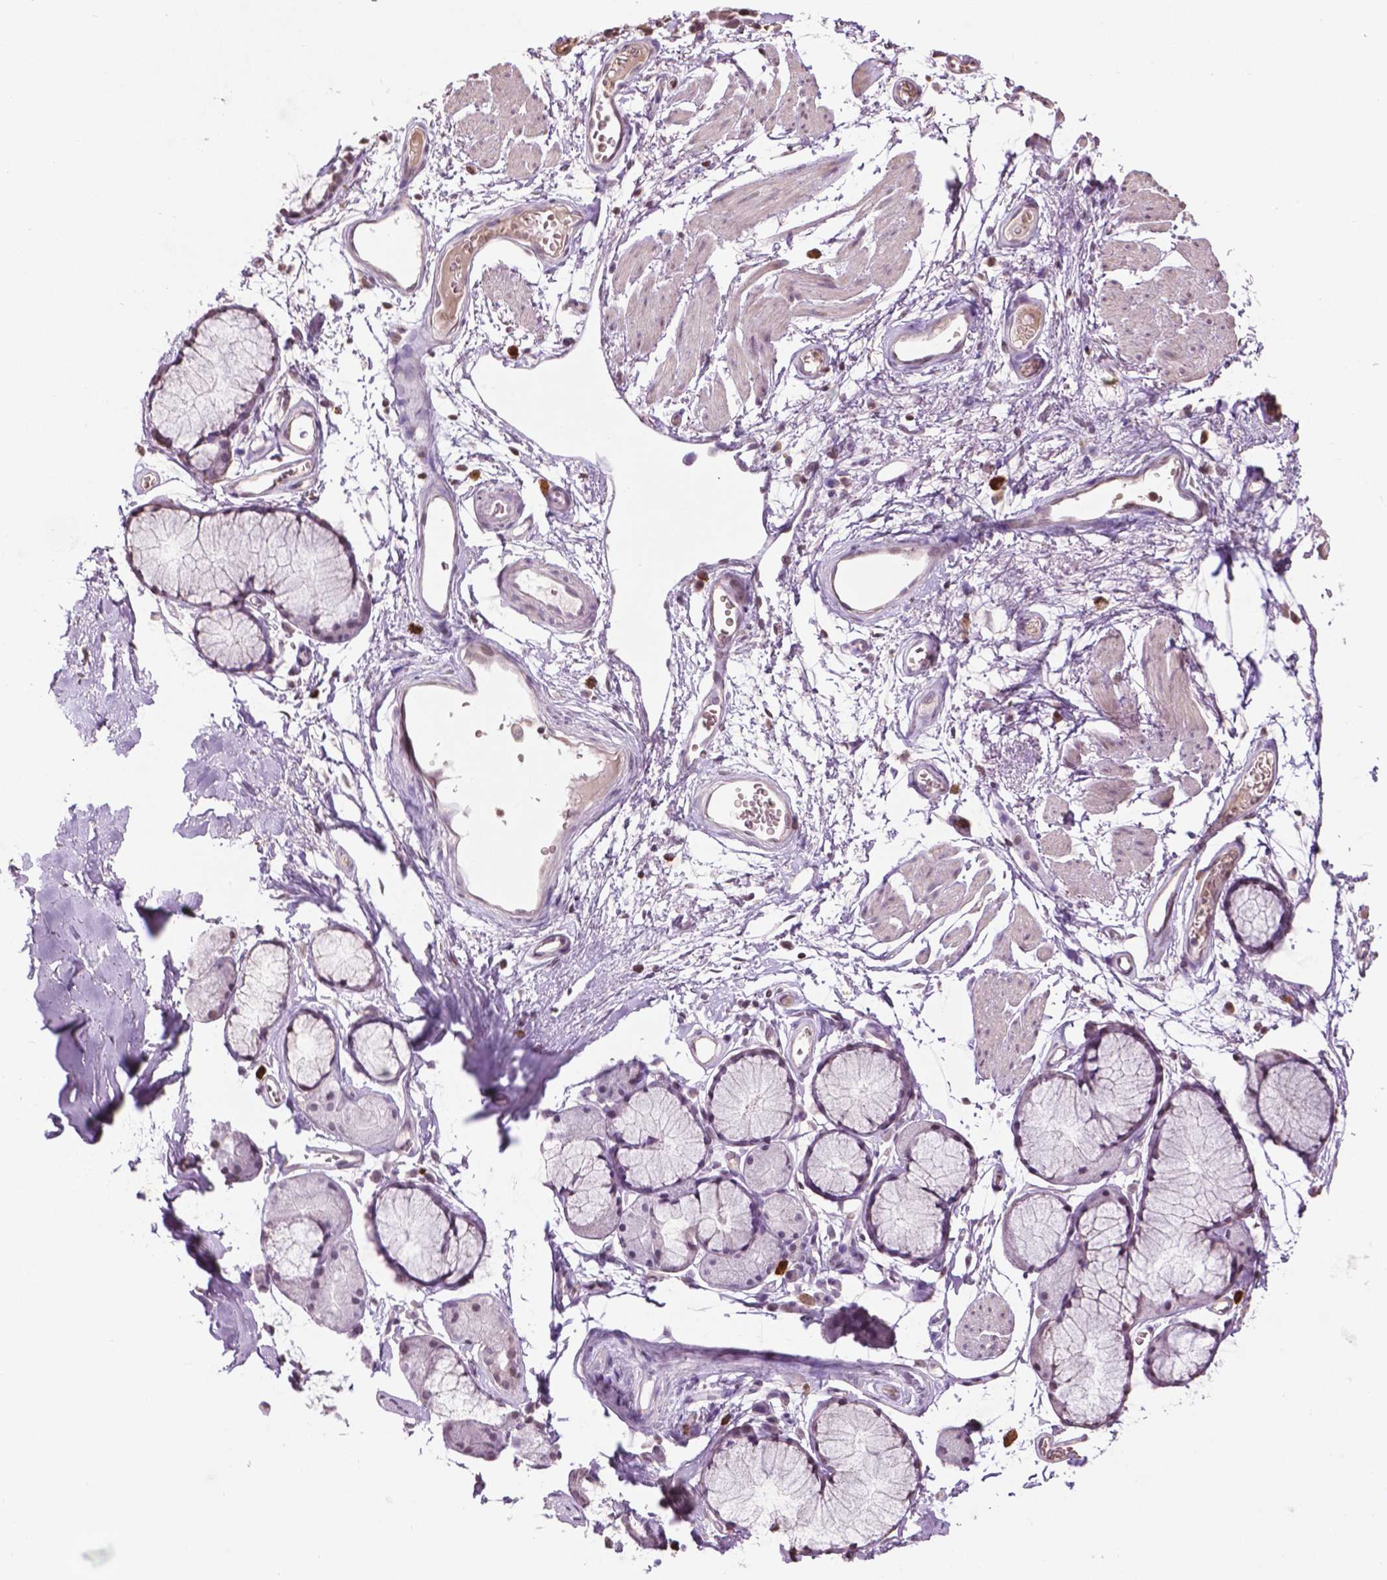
{"staining": {"intensity": "negative", "quantity": "none", "location": "none"}, "tissue": "adipose tissue", "cell_type": "Adipocytes", "image_type": "normal", "snomed": [{"axis": "morphology", "description": "Normal tissue, NOS"}, {"axis": "topography", "description": "Cartilage tissue"}, {"axis": "topography", "description": "Bronchus"}], "caption": "The immunohistochemistry histopathology image has no significant staining in adipocytes of adipose tissue.", "gene": "NTNG2", "patient": {"sex": "female", "age": 79}}